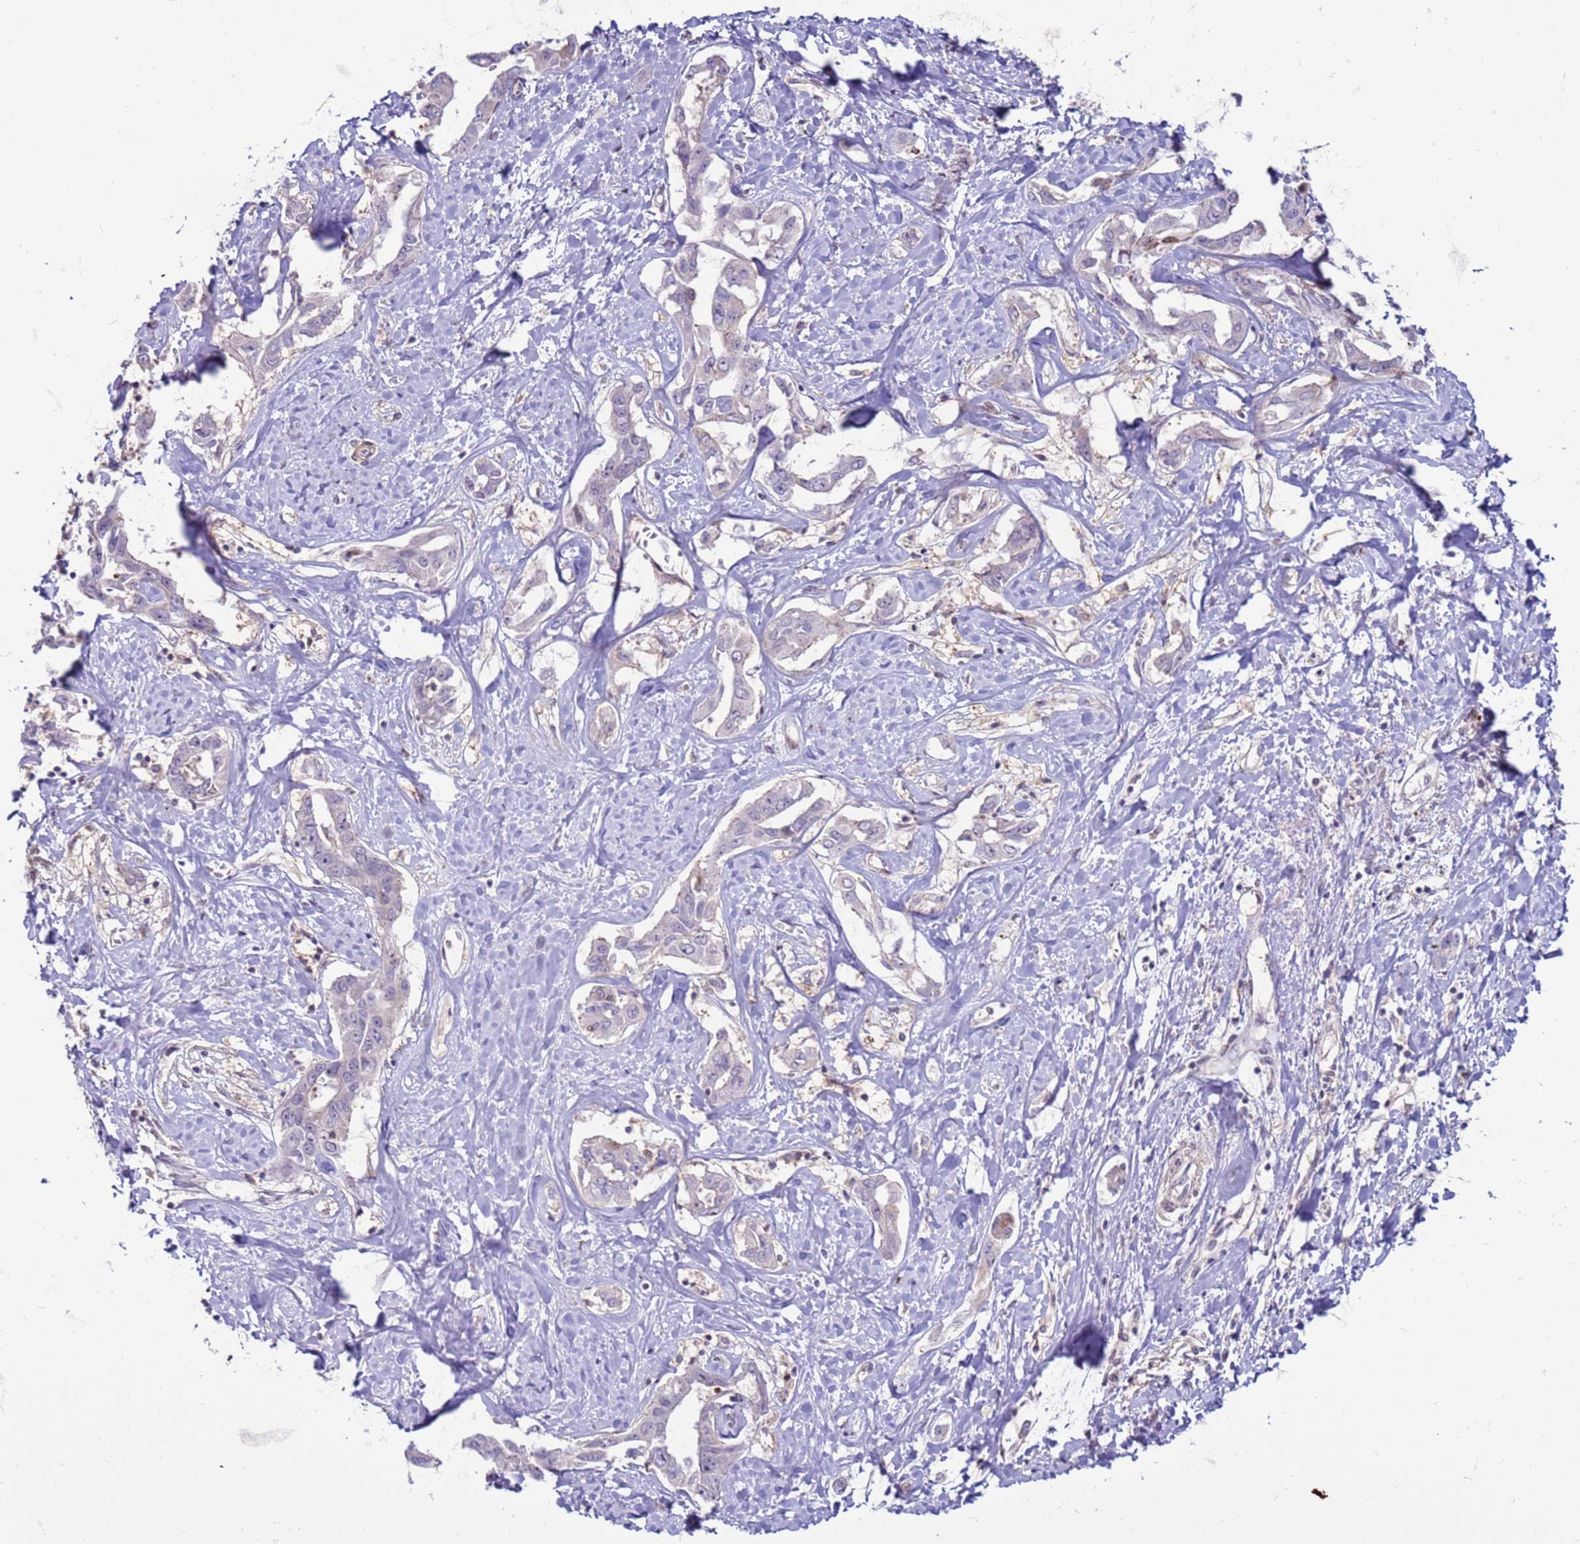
{"staining": {"intensity": "negative", "quantity": "none", "location": "none"}, "tissue": "liver cancer", "cell_type": "Tumor cells", "image_type": "cancer", "snomed": [{"axis": "morphology", "description": "Cholangiocarcinoma"}, {"axis": "topography", "description": "Liver"}], "caption": "Tumor cells show no significant expression in liver cancer (cholangiocarcinoma). Nuclei are stained in blue.", "gene": "SLC15A3", "patient": {"sex": "male", "age": 59}}